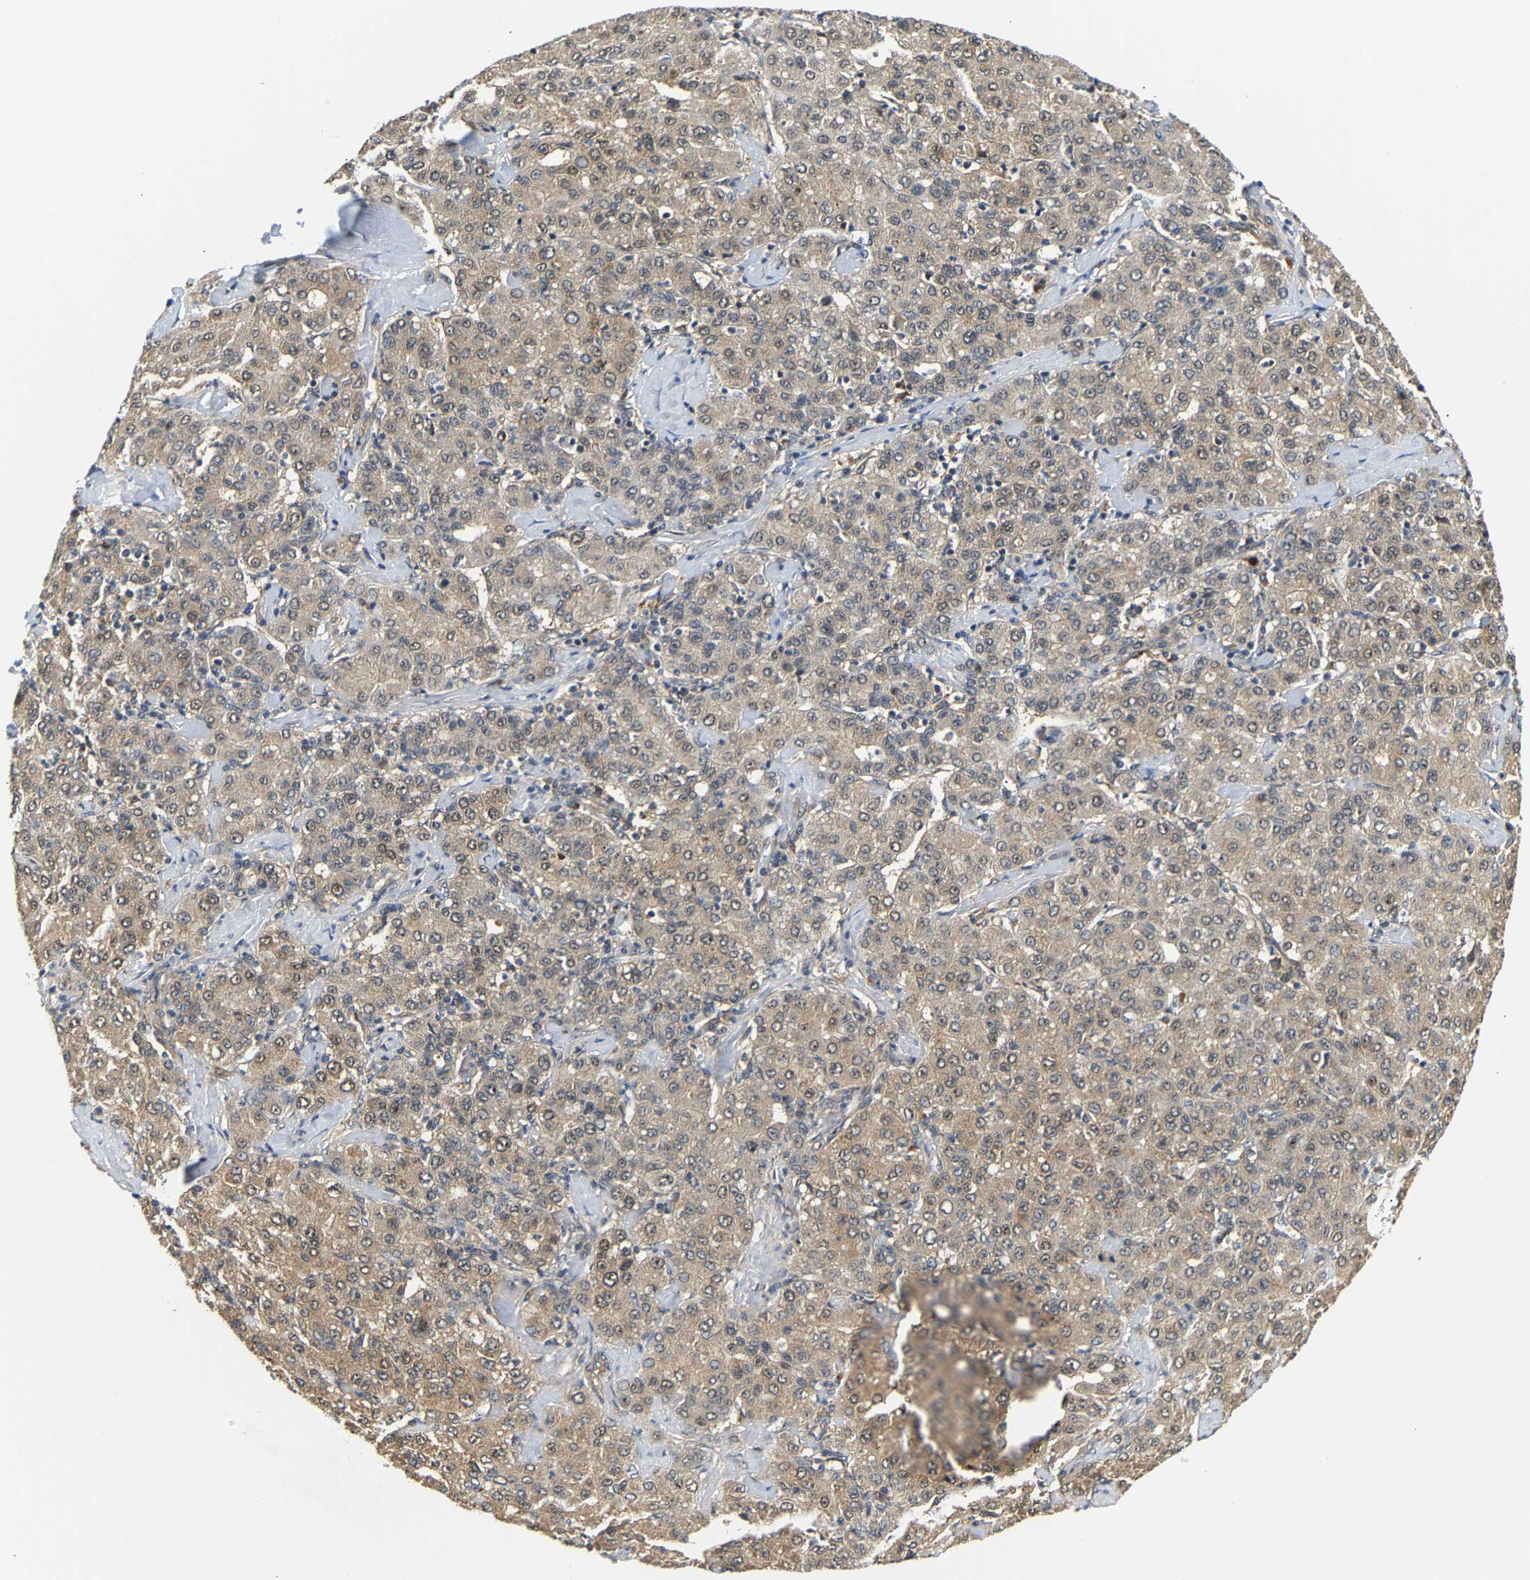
{"staining": {"intensity": "weak", "quantity": "25%-75%", "location": "cytoplasmic/membranous"}, "tissue": "liver cancer", "cell_type": "Tumor cells", "image_type": "cancer", "snomed": [{"axis": "morphology", "description": "Carcinoma, Hepatocellular, NOS"}, {"axis": "topography", "description": "Liver"}], "caption": "This is a micrograph of immunohistochemistry staining of liver hepatocellular carcinoma, which shows weak expression in the cytoplasmic/membranous of tumor cells.", "gene": "LARP6", "patient": {"sex": "male", "age": 65}}